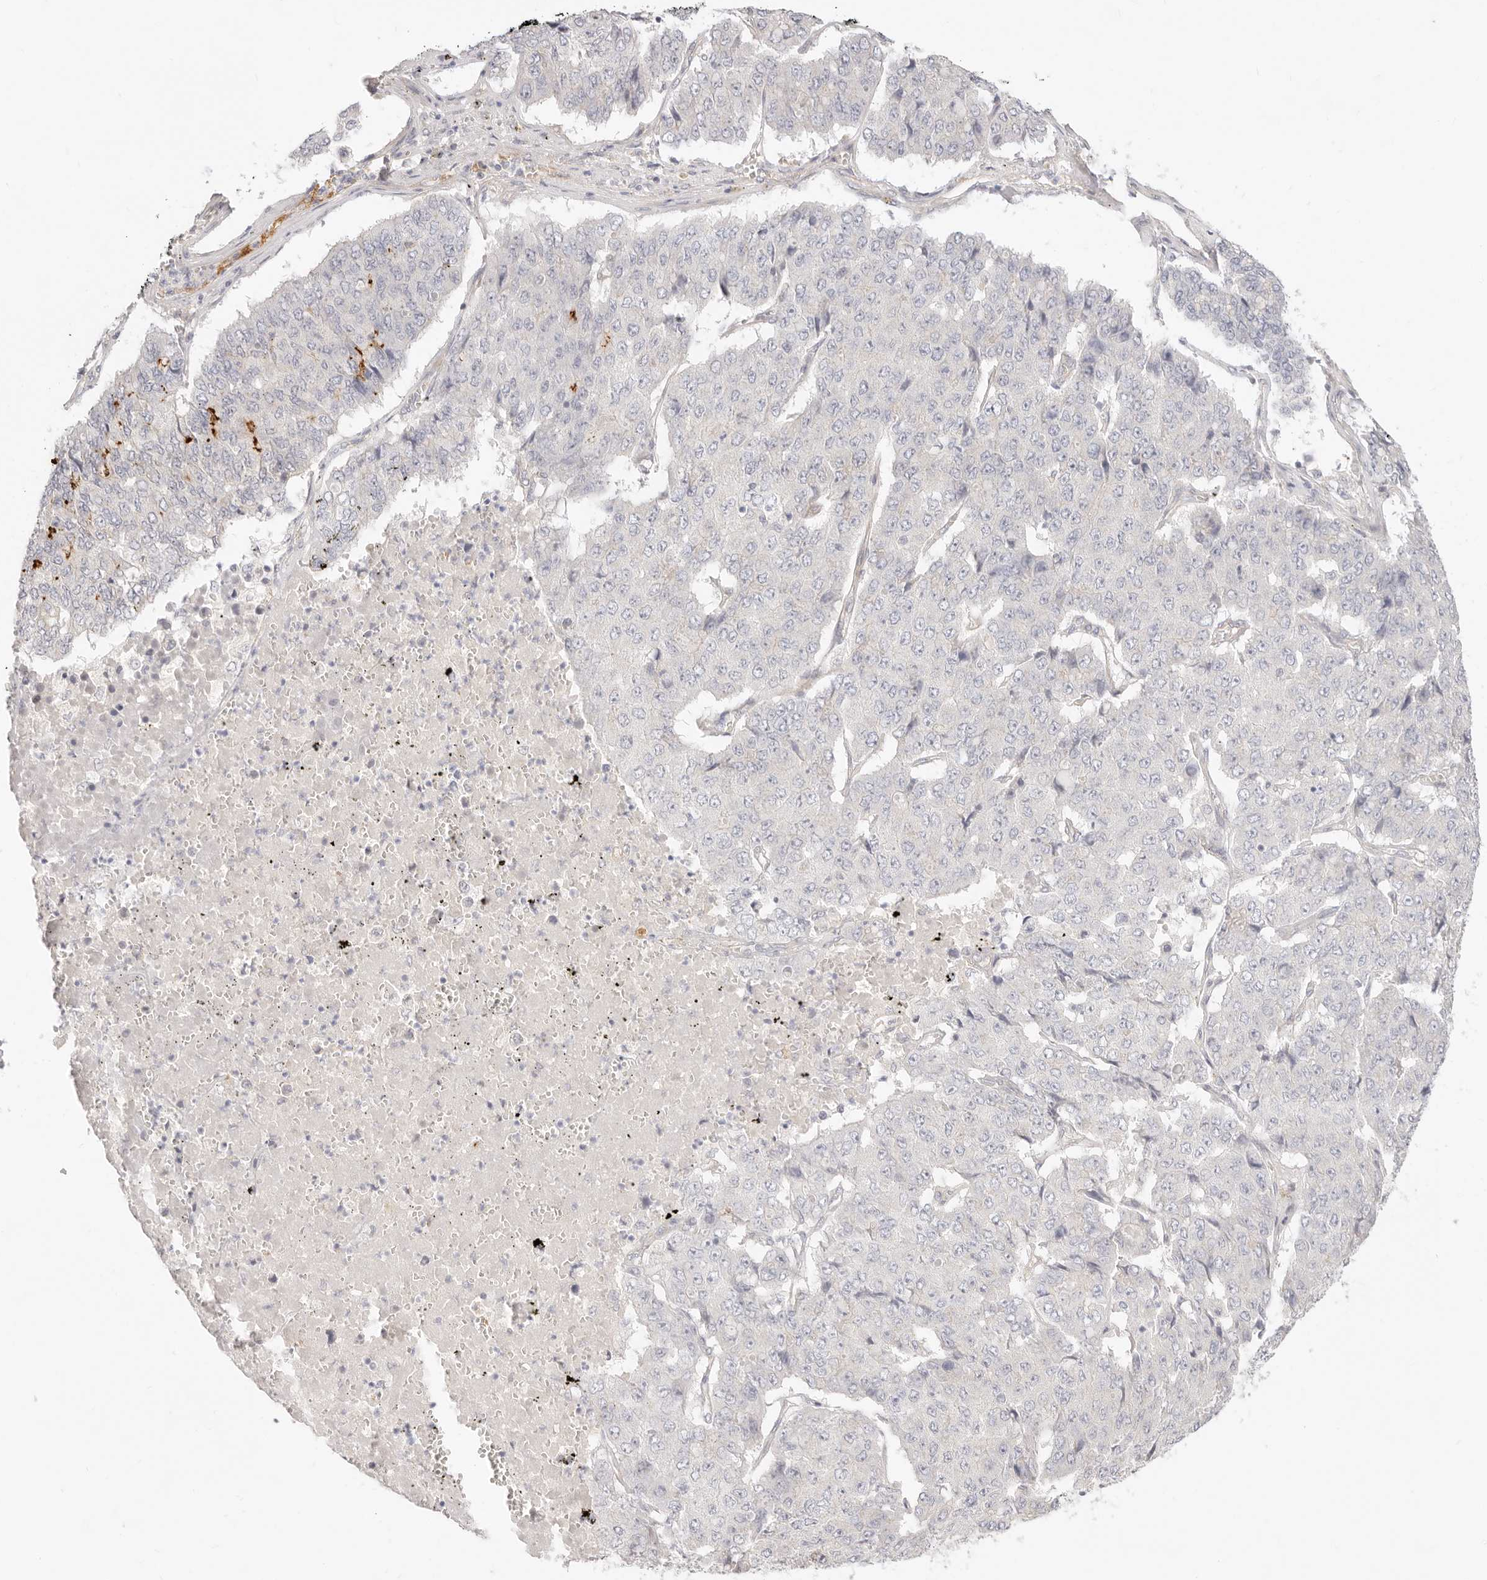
{"staining": {"intensity": "negative", "quantity": "none", "location": "none"}, "tissue": "pancreatic cancer", "cell_type": "Tumor cells", "image_type": "cancer", "snomed": [{"axis": "morphology", "description": "Adenocarcinoma, NOS"}, {"axis": "topography", "description": "Pancreas"}], "caption": "This image is of pancreatic cancer stained with immunohistochemistry (IHC) to label a protein in brown with the nuclei are counter-stained blue. There is no staining in tumor cells.", "gene": "UBXN10", "patient": {"sex": "male", "age": 50}}